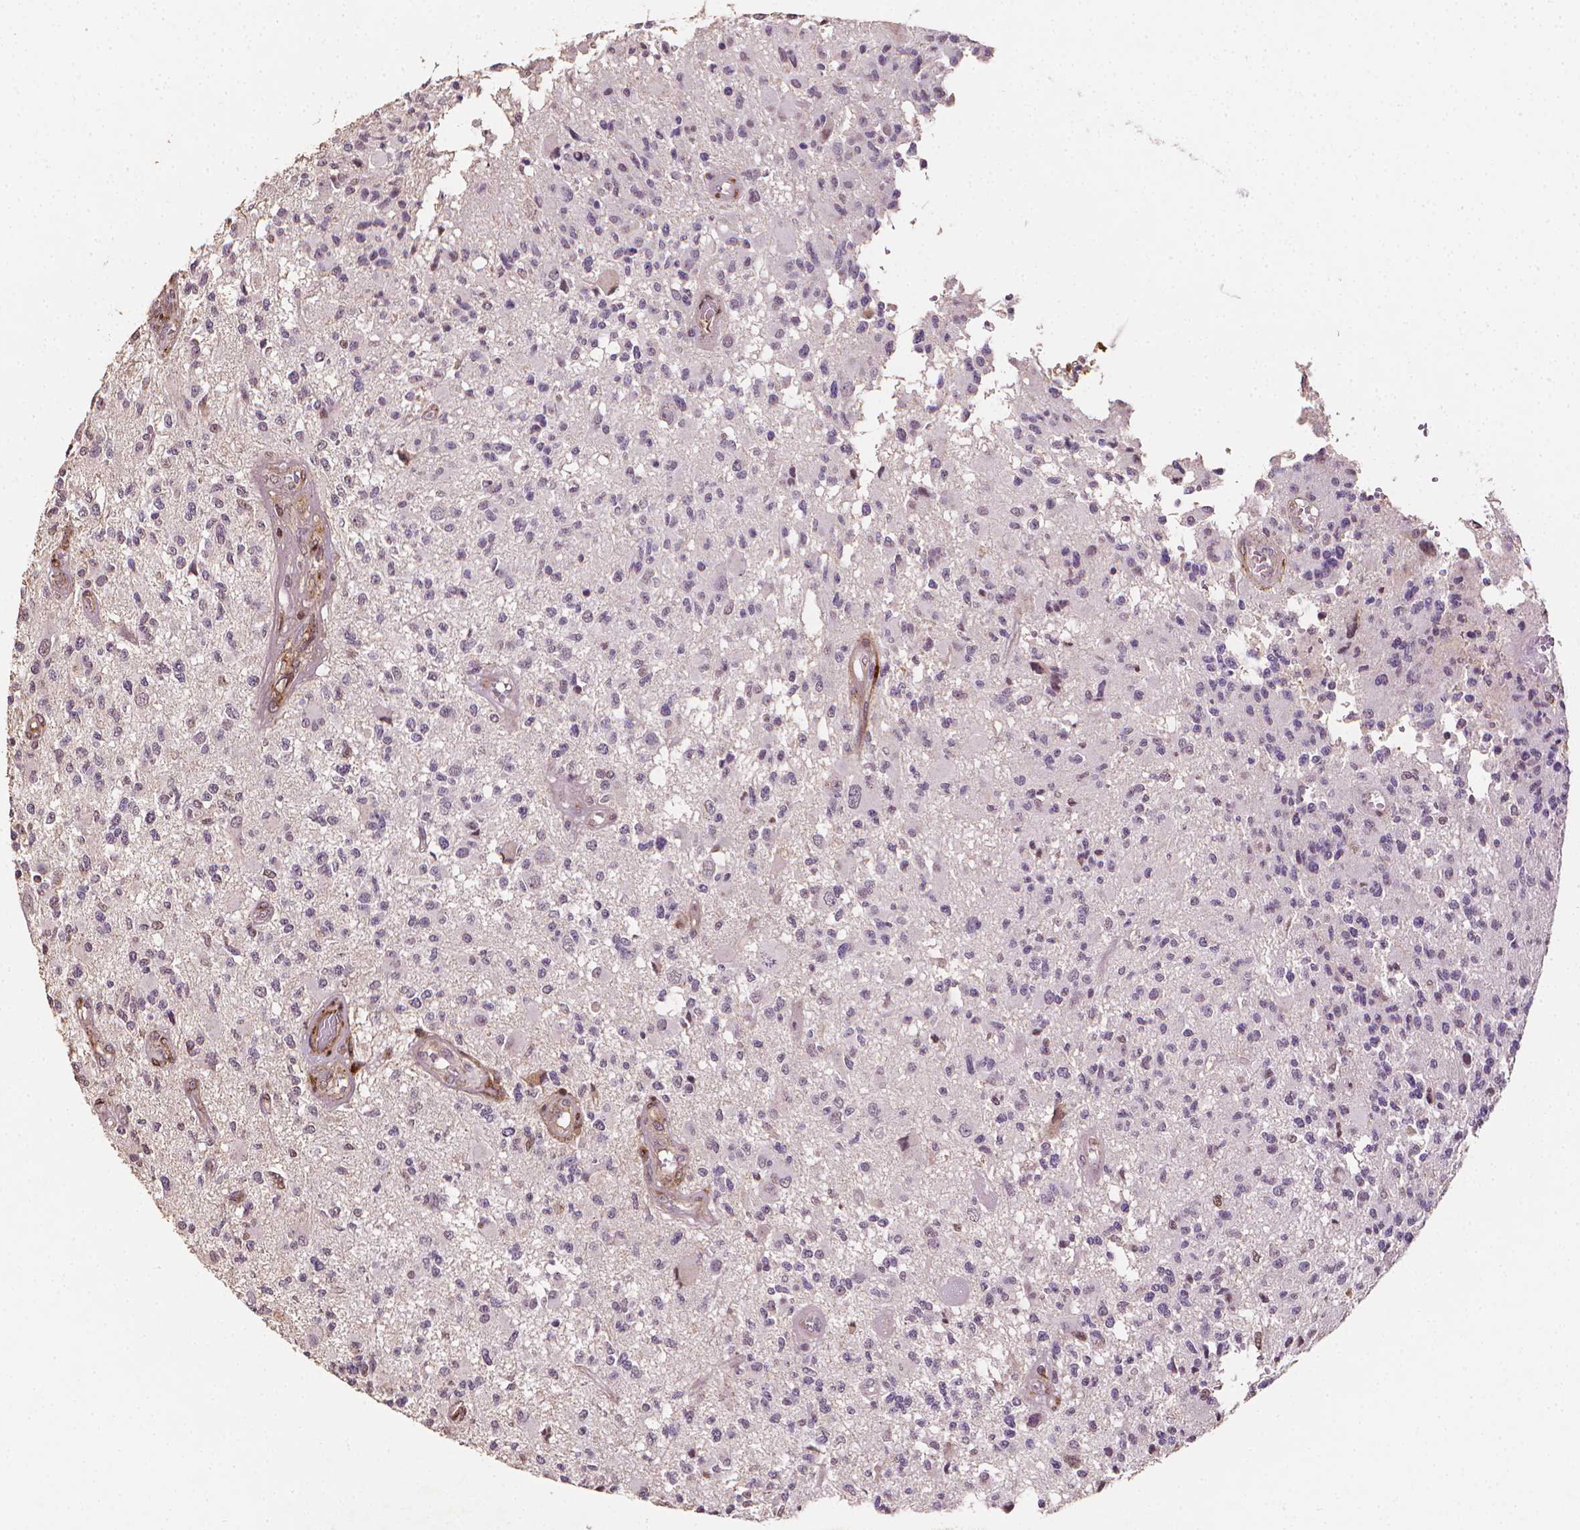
{"staining": {"intensity": "negative", "quantity": "none", "location": "none"}, "tissue": "glioma", "cell_type": "Tumor cells", "image_type": "cancer", "snomed": [{"axis": "morphology", "description": "Glioma, malignant, High grade"}, {"axis": "topography", "description": "Brain"}], "caption": "Tumor cells show no significant protein positivity in malignant high-grade glioma. Nuclei are stained in blue.", "gene": "DCN", "patient": {"sex": "female", "age": 63}}